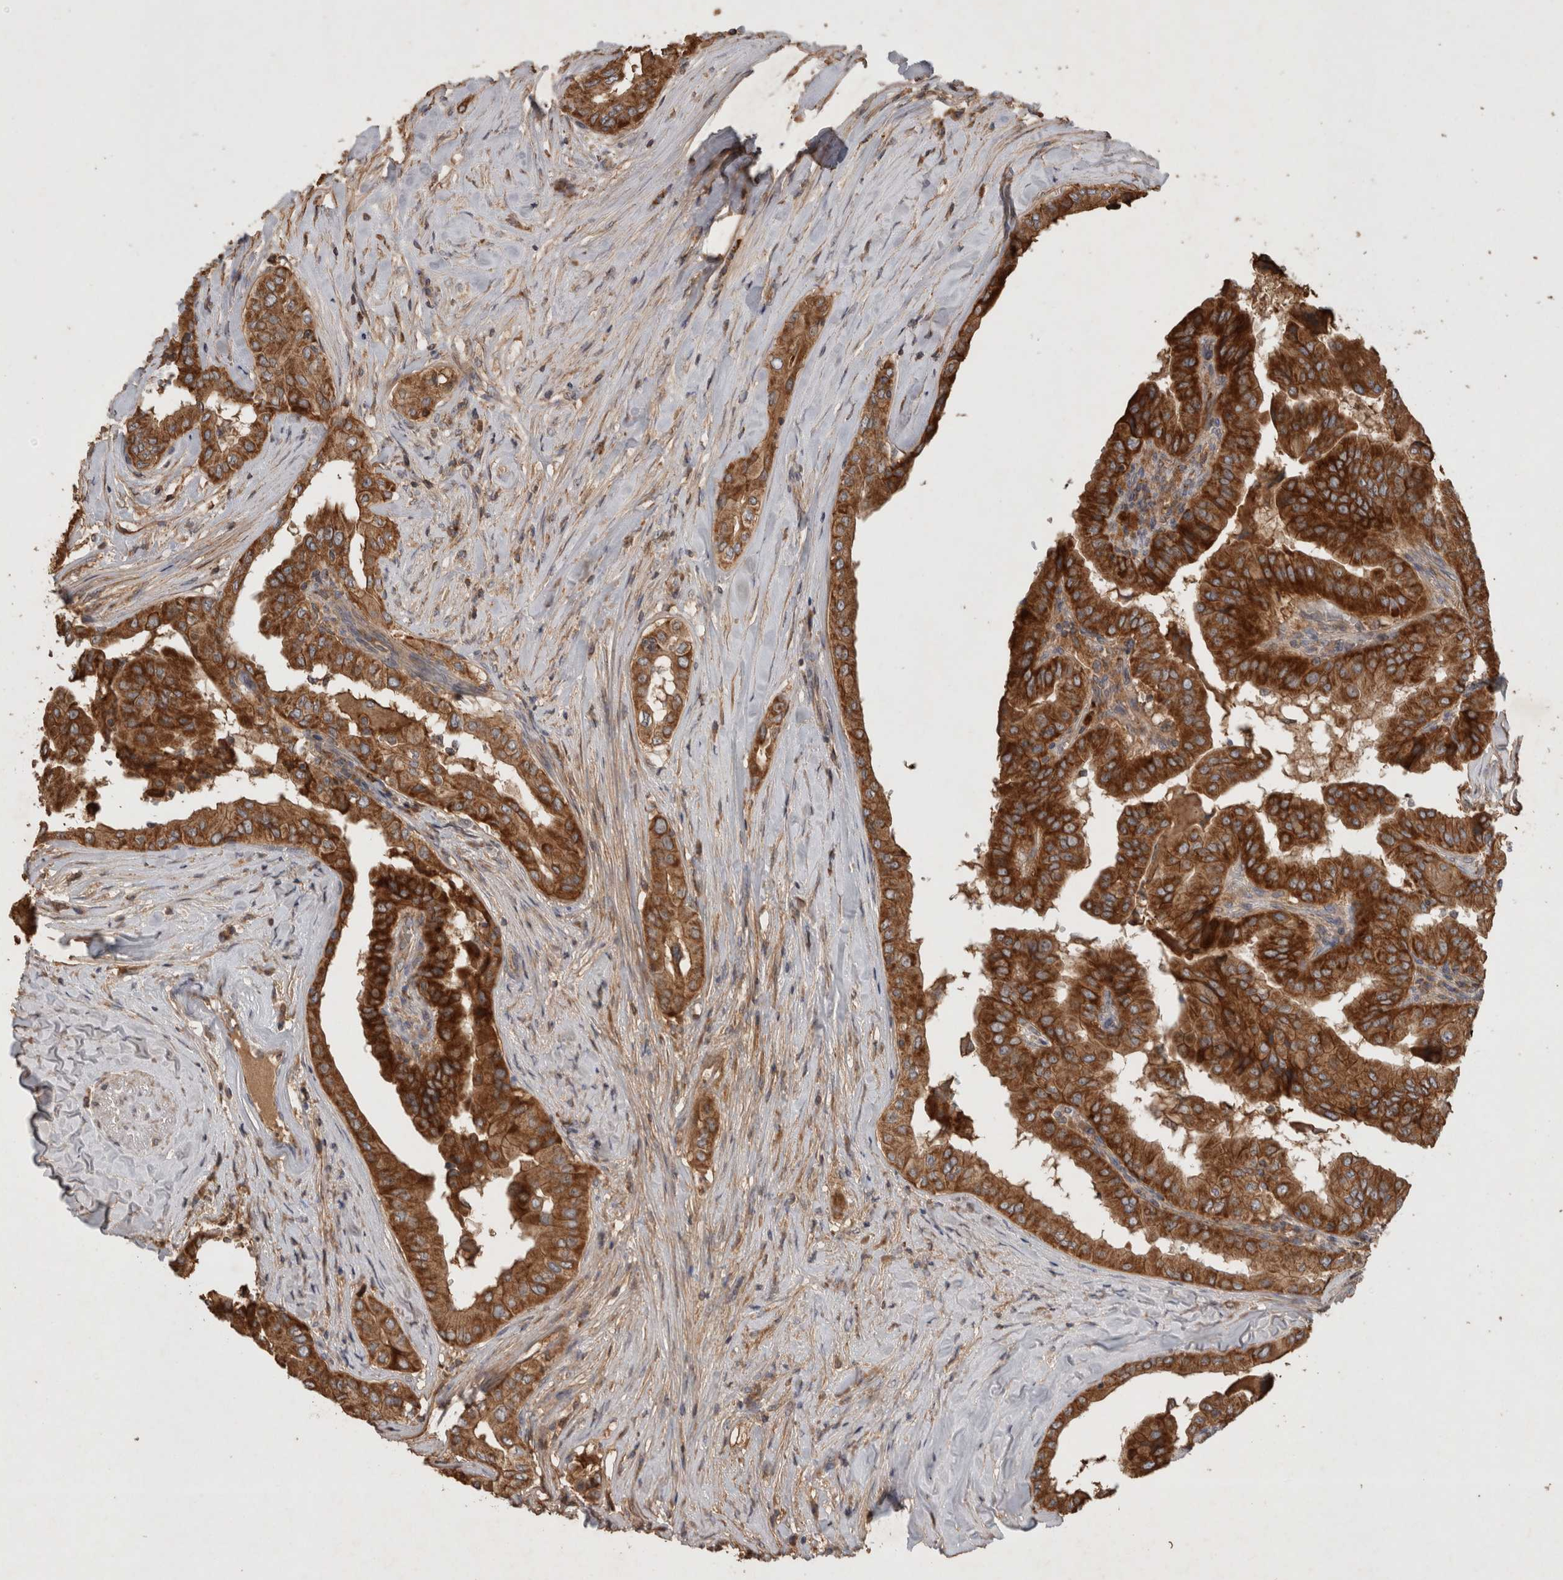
{"staining": {"intensity": "strong", "quantity": ">75%", "location": "cytoplasmic/membranous"}, "tissue": "thyroid cancer", "cell_type": "Tumor cells", "image_type": "cancer", "snomed": [{"axis": "morphology", "description": "Papillary adenocarcinoma, NOS"}, {"axis": "topography", "description": "Thyroid gland"}], "caption": "Human thyroid cancer (papillary adenocarcinoma) stained for a protein (brown) reveals strong cytoplasmic/membranous positive positivity in about >75% of tumor cells.", "gene": "SERAC1", "patient": {"sex": "male", "age": 33}}